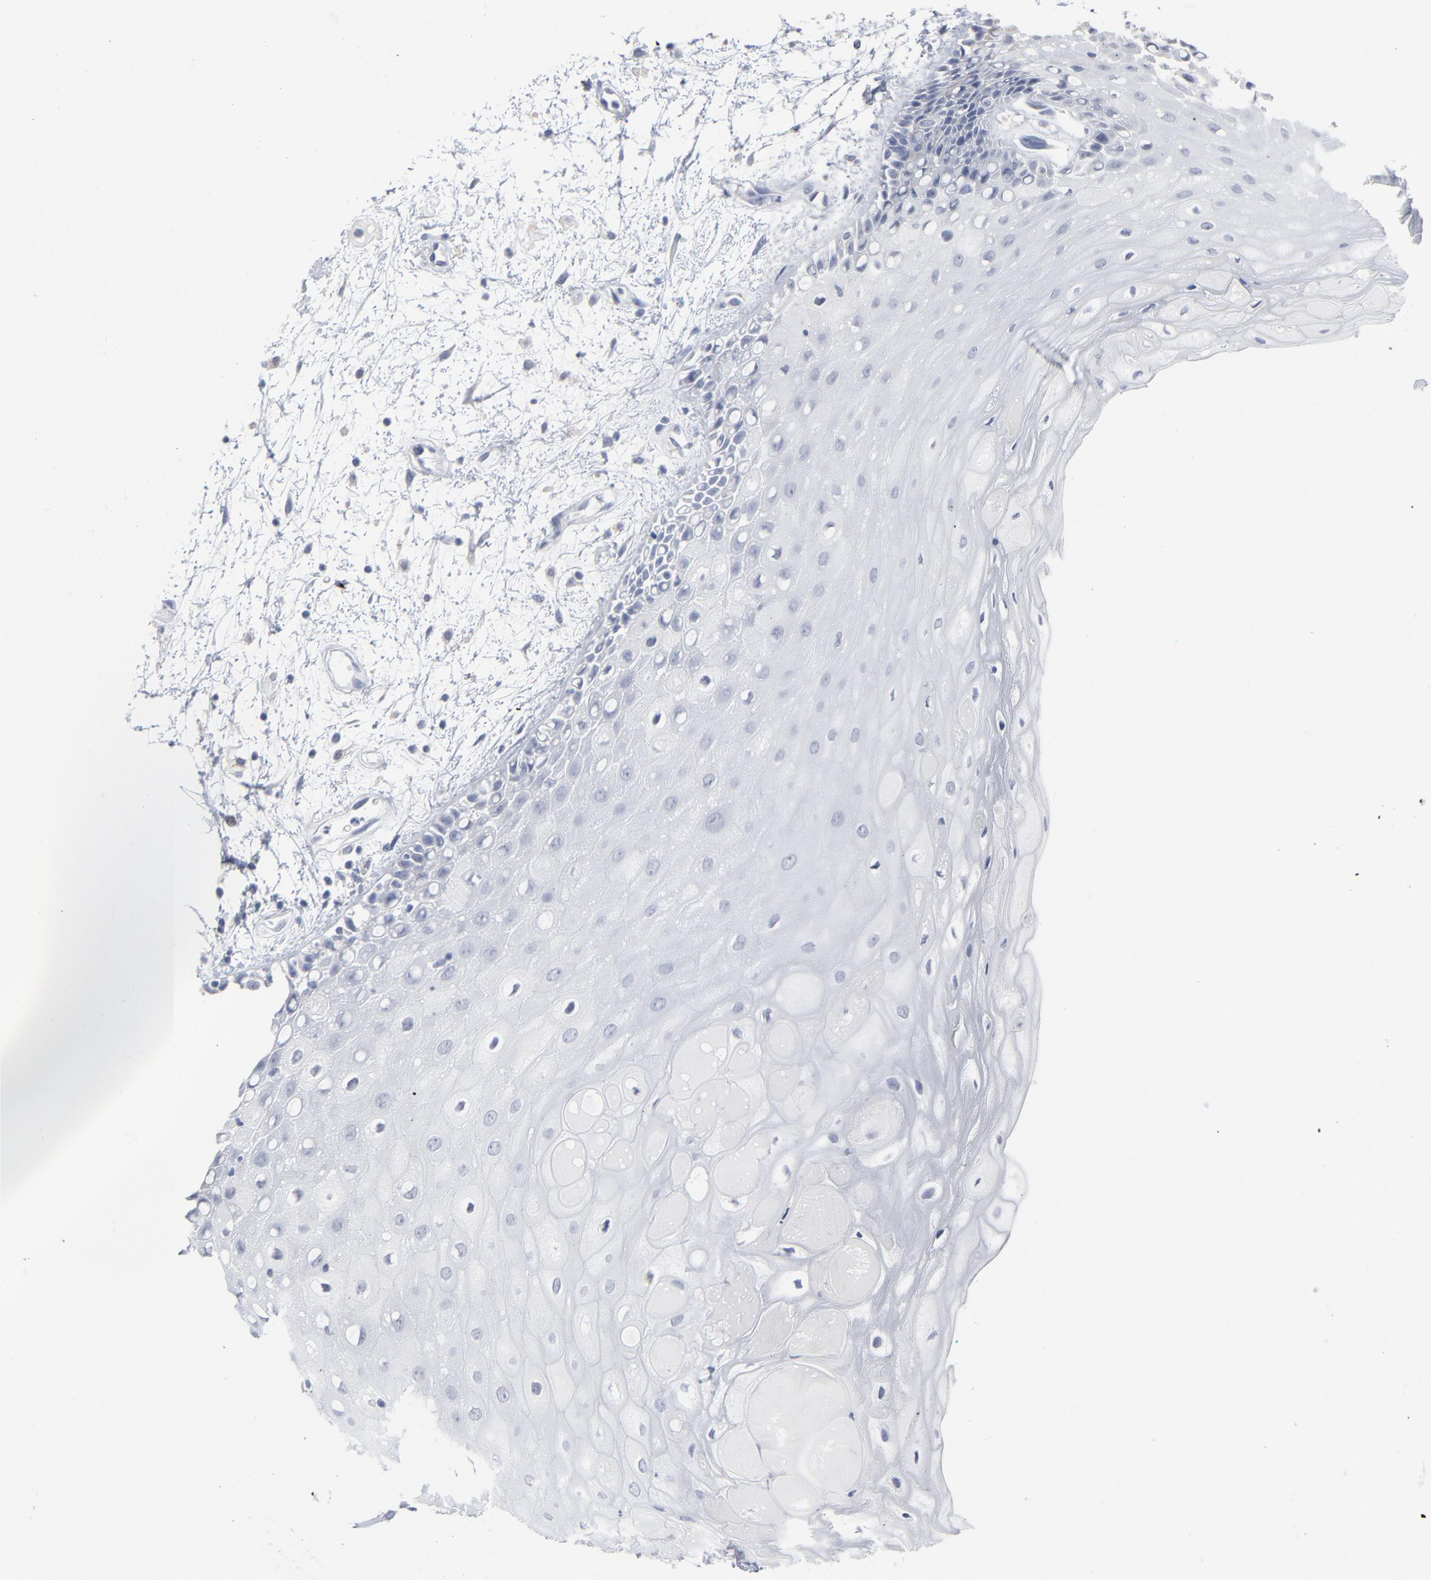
{"staining": {"intensity": "negative", "quantity": "none", "location": "none"}, "tissue": "oral mucosa", "cell_type": "Squamous epithelial cells", "image_type": "normal", "snomed": [{"axis": "morphology", "description": "Normal tissue, NOS"}, {"axis": "morphology", "description": "Squamous cell carcinoma, NOS"}, {"axis": "topography", "description": "Skeletal muscle"}, {"axis": "topography", "description": "Oral tissue"}, {"axis": "topography", "description": "Head-Neck"}], "caption": "High power microscopy histopathology image of an IHC photomicrograph of benign oral mucosa, revealing no significant staining in squamous epithelial cells.", "gene": "PAGE1", "patient": {"sex": "female", "age": 84}}